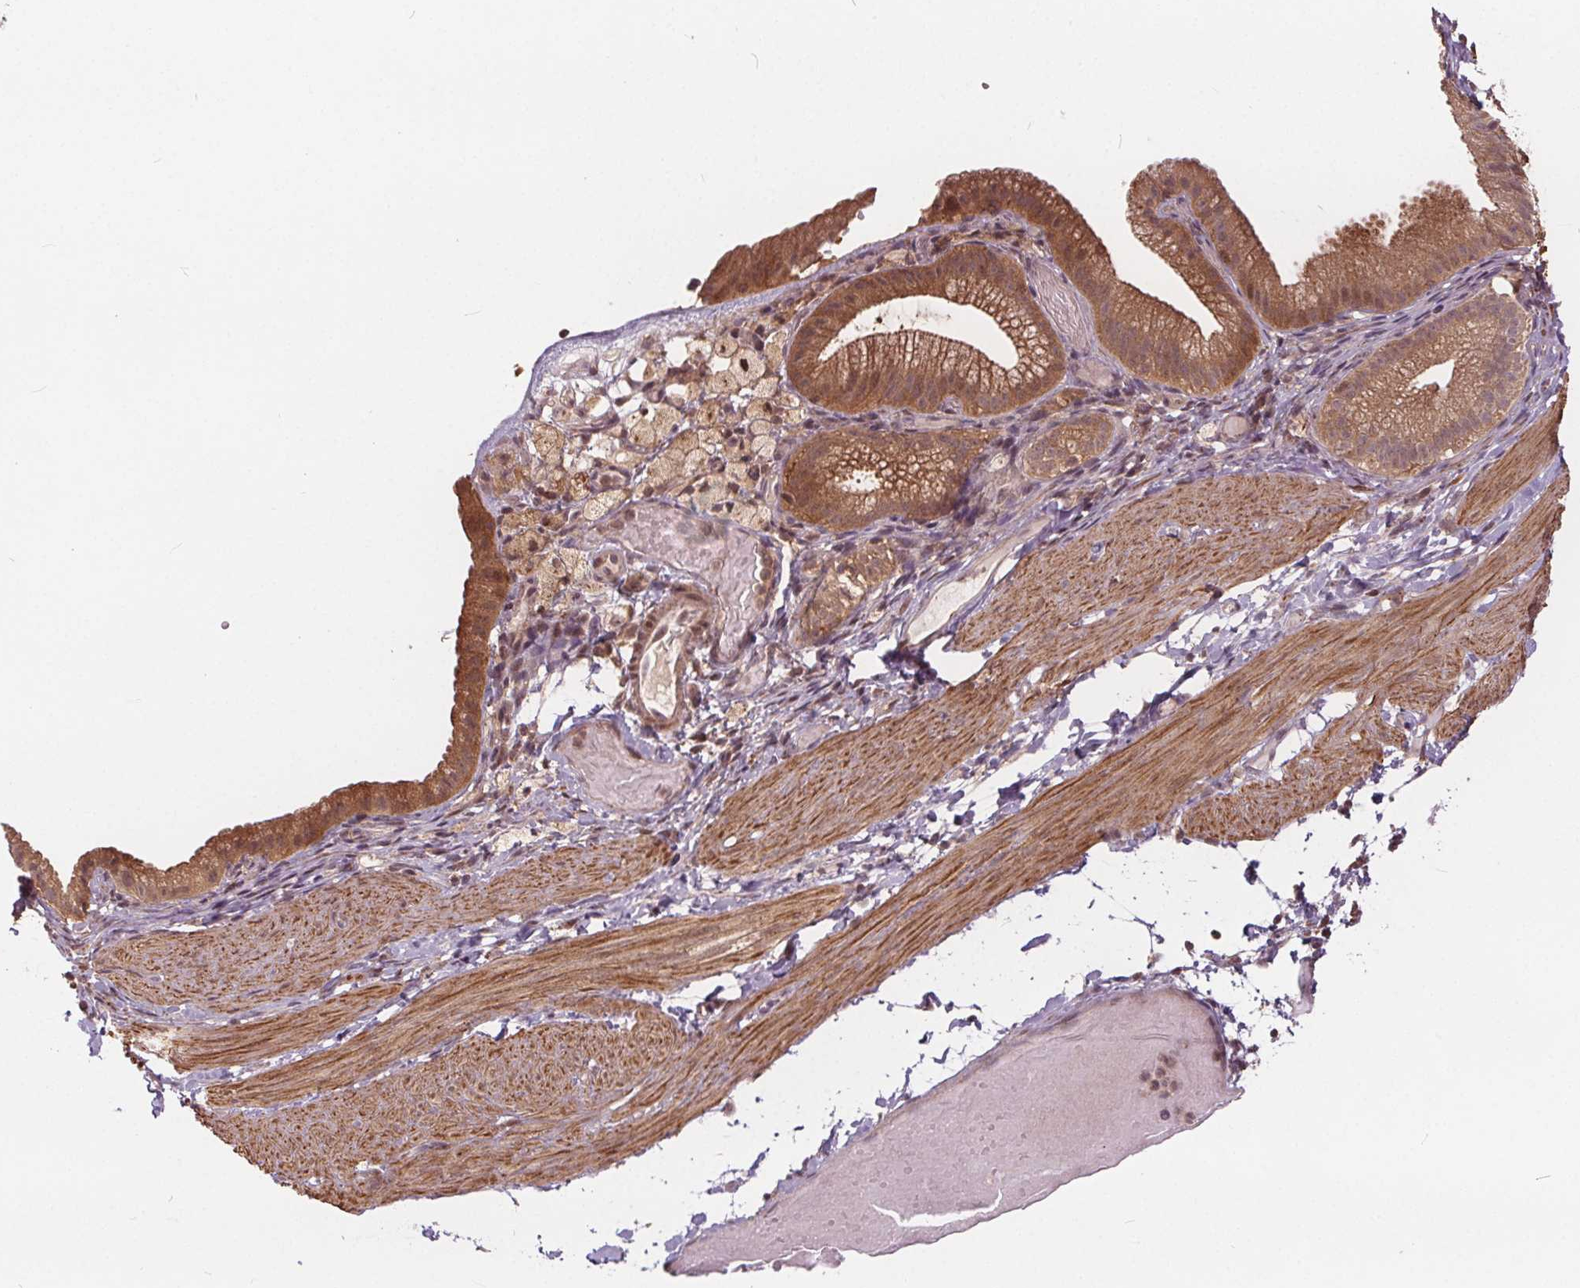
{"staining": {"intensity": "weak", "quantity": ">75%", "location": "cytoplasmic/membranous,nuclear"}, "tissue": "adipose tissue", "cell_type": "Adipocytes", "image_type": "normal", "snomed": [{"axis": "morphology", "description": "Normal tissue, NOS"}, {"axis": "topography", "description": "Gallbladder"}, {"axis": "topography", "description": "Peripheral nerve tissue"}], "caption": "Adipocytes show low levels of weak cytoplasmic/membranous,nuclear expression in about >75% of cells in benign adipose tissue.", "gene": "HIF1AN", "patient": {"sex": "female", "age": 45}}